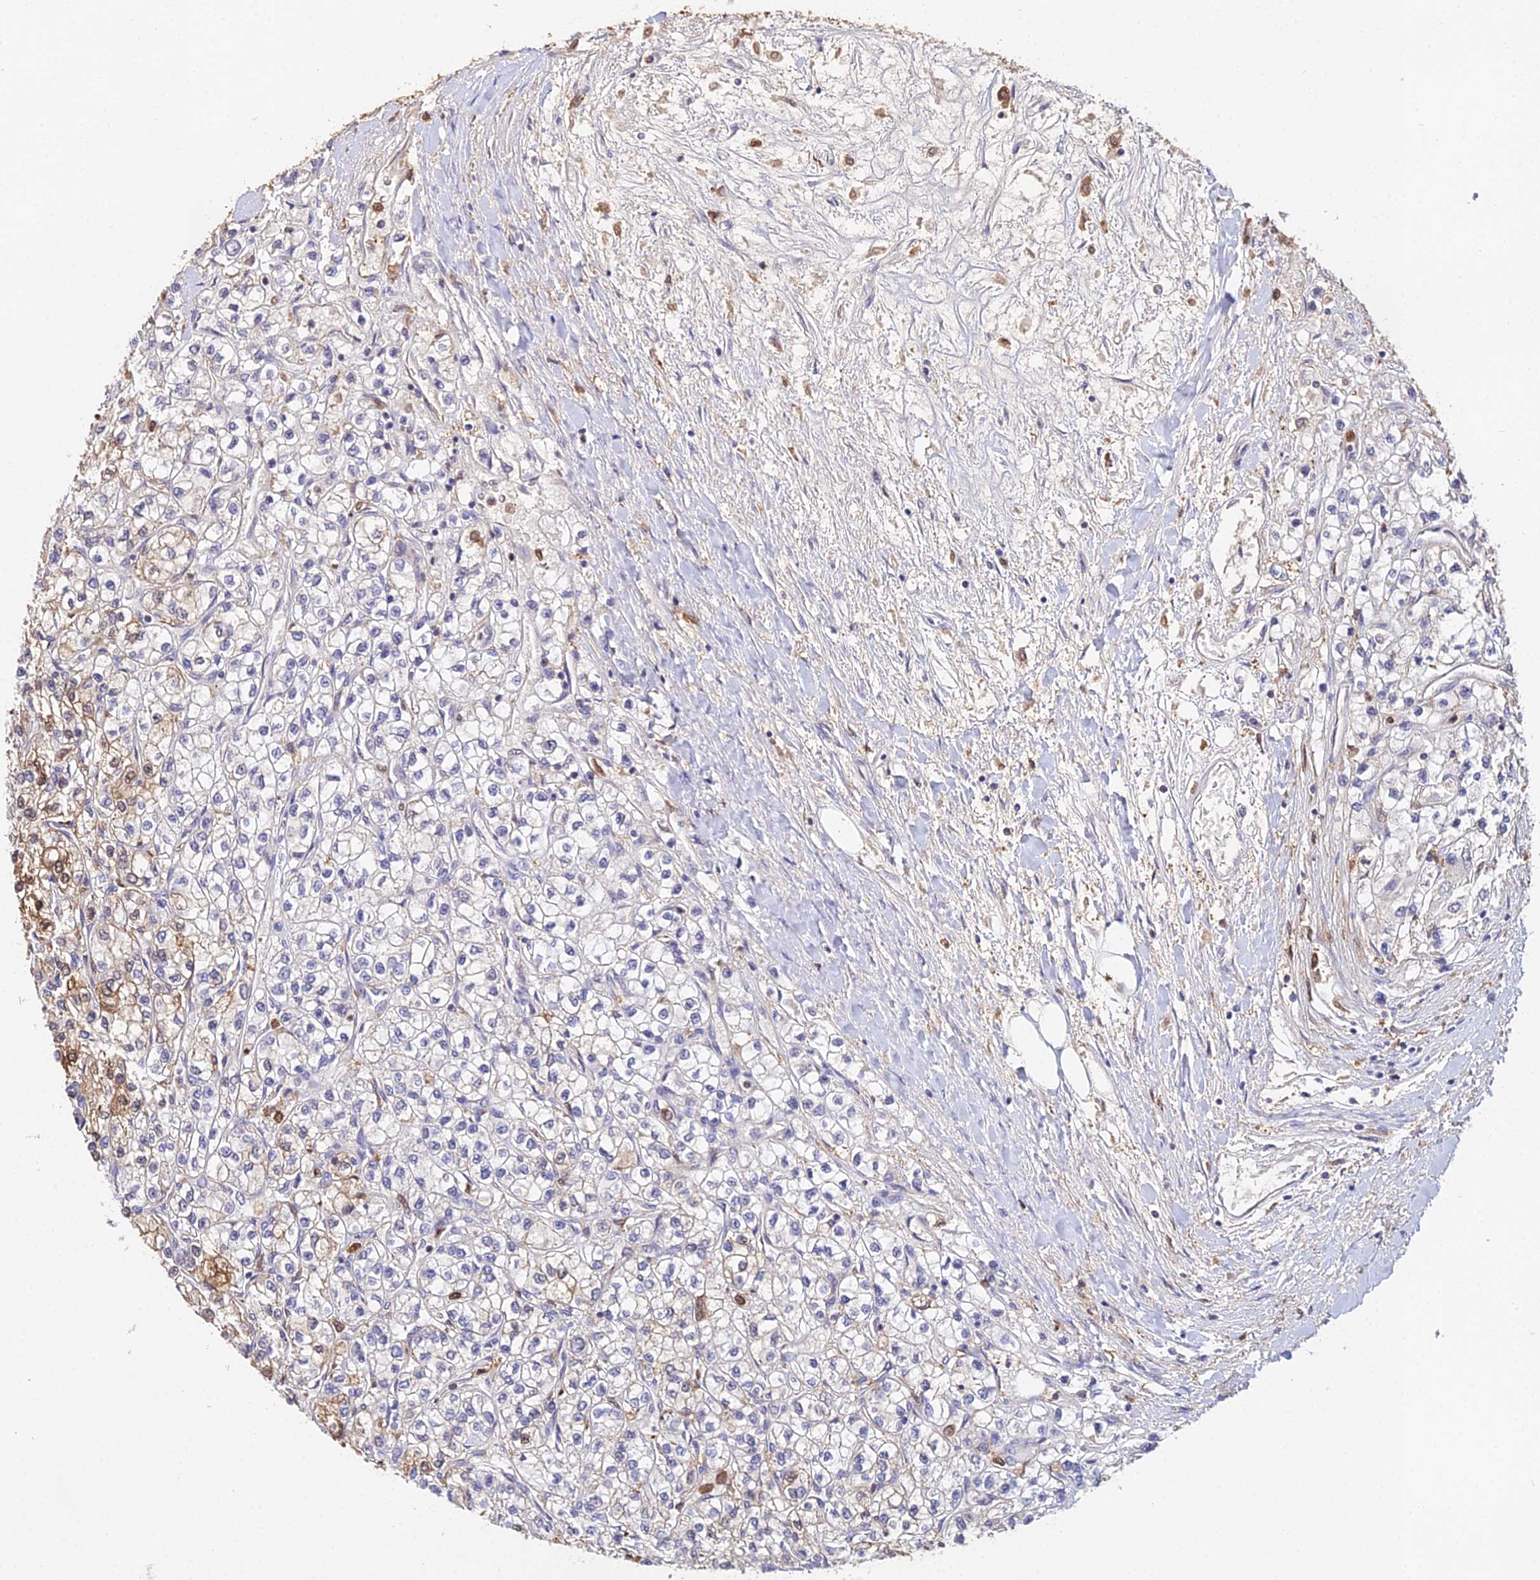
{"staining": {"intensity": "moderate", "quantity": "25%-75%", "location": "cytoplasmic/membranous"}, "tissue": "renal cancer", "cell_type": "Tumor cells", "image_type": "cancer", "snomed": [{"axis": "morphology", "description": "Adenocarcinoma, NOS"}, {"axis": "topography", "description": "Kidney"}], "caption": "Immunohistochemistry staining of renal cancer (adenocarcinoma), which shows medium levels of moderate cytoplasmic/membranous expression in about 25%-75% of tumor cells indicating moderate cytoplasmic/membranous protein positivity. The staining was performed using DAB (brown) for protein detection and nuclei were counterstained in hematoxylin (blue).", "gene": "FBP1", "patient": {"sex": "male", "age": 80}}